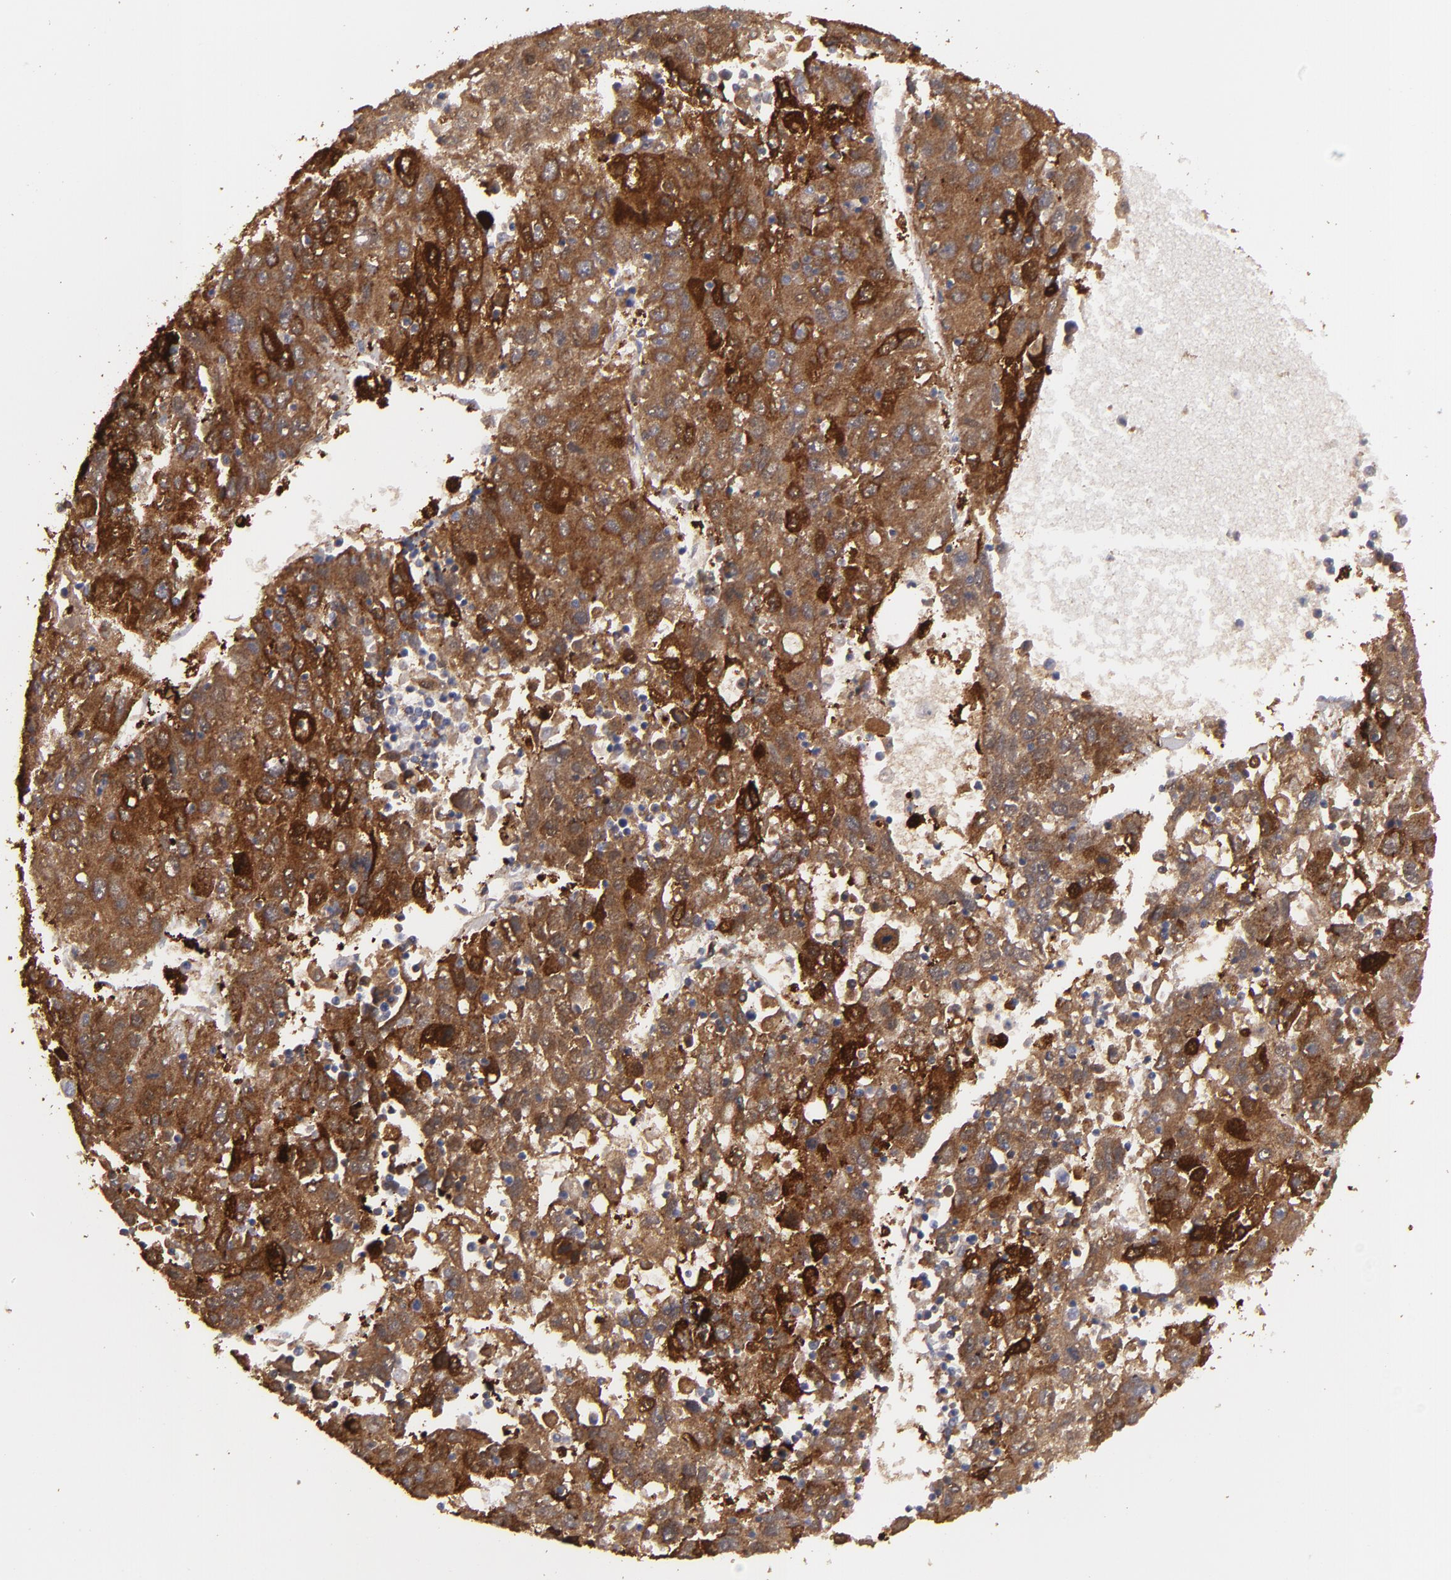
{"staining": {"intensity": "strong", "quantity": ">75%", "location": "cytoplasmic/membranous"}, "tissue": "liver cancer", "cell_type": "Tumor cells", "image_type": "cancer", "snomed": [{"axis": "morphology", "description": "Carcinoma, Hepatocellular, NOS"}, {"axis": "topography", "description": "Liver"}], "caption": "Liver hepatocellular carcinoma was stained to show a protein in brown. There is high levels of strong cytoplasmic/membranous staining in approximately >75% of tumor cells. Ihc stains the protein of interest in brown and the nuclei are stained blue.", "gene": "SEMA3G", "patient": {"sex": "male", "age": 49}}